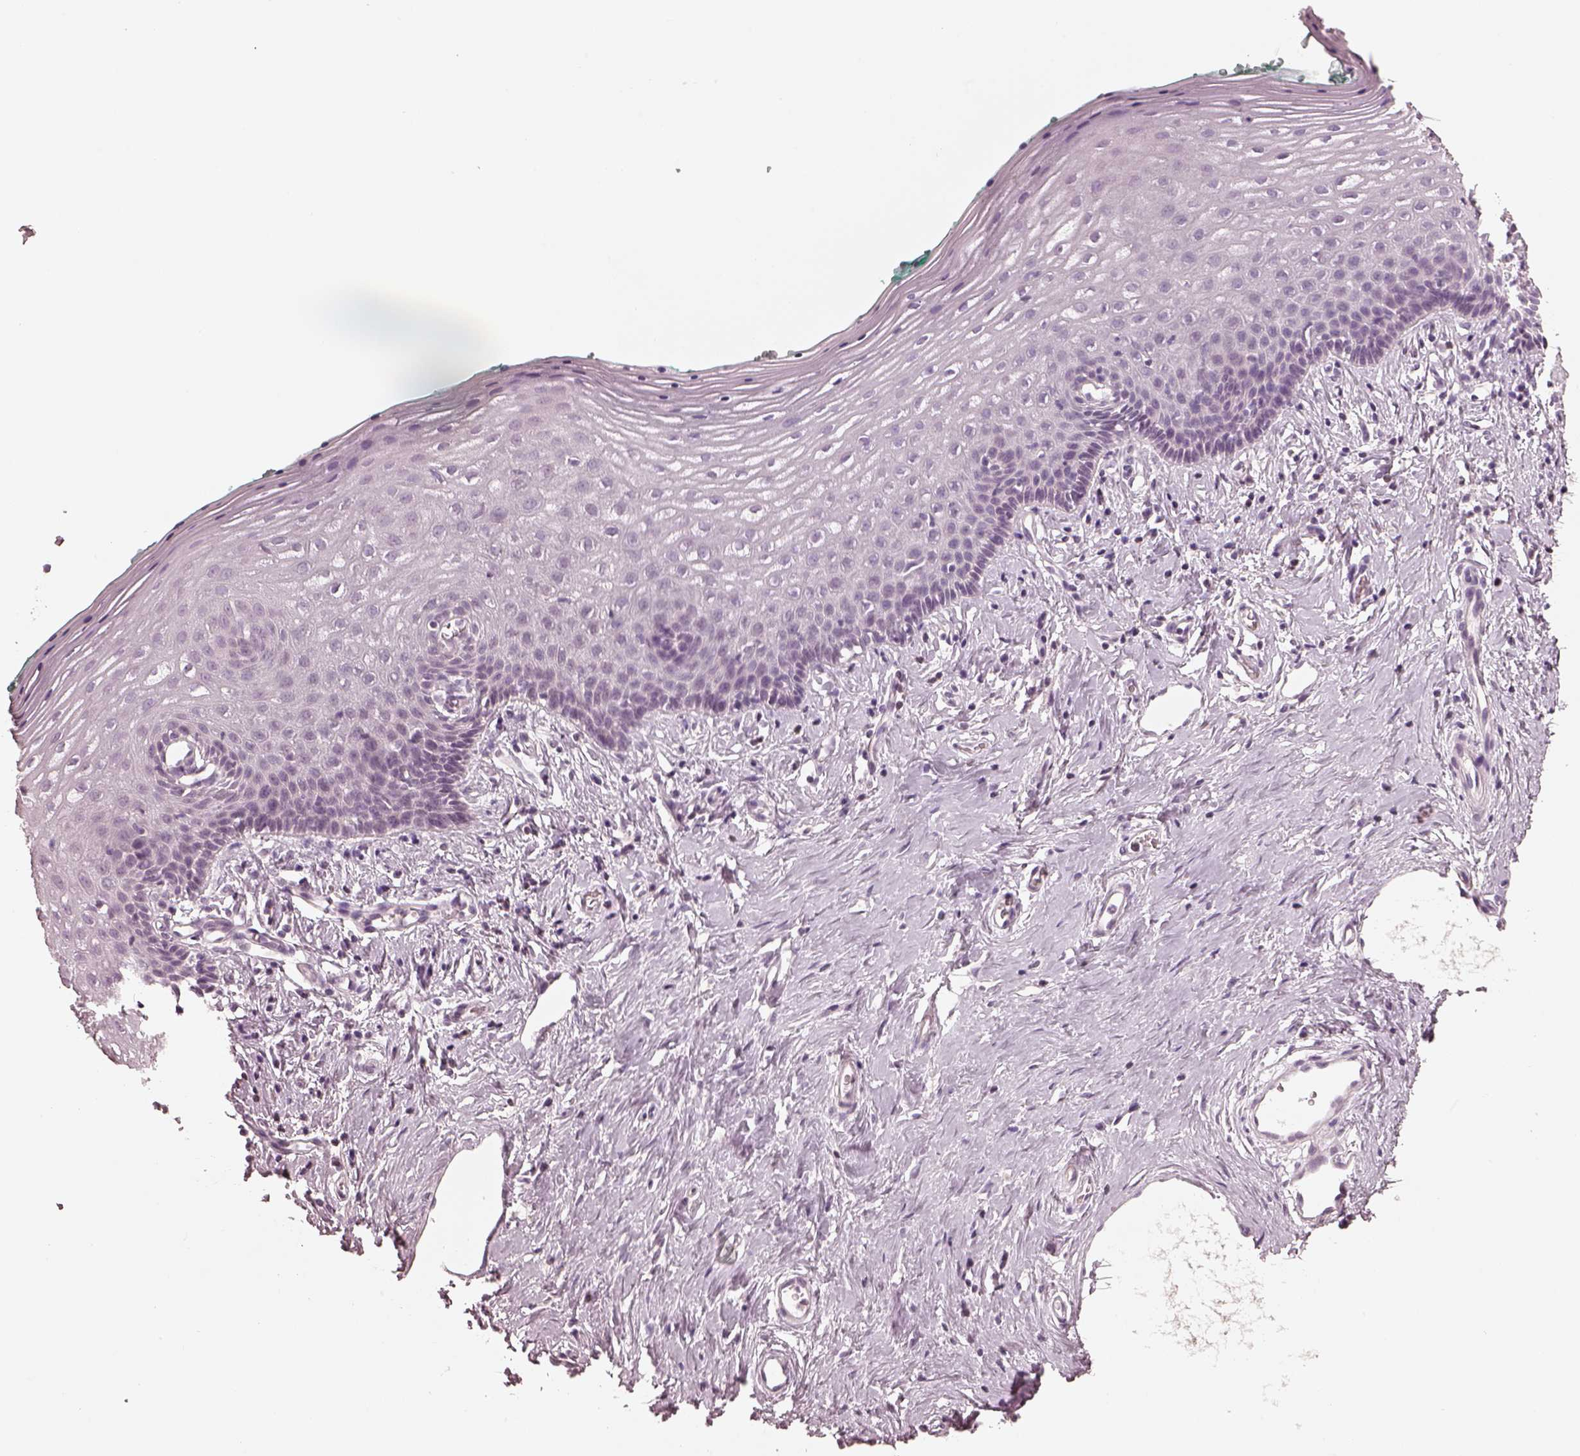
{"staining": {"intensity": "negative", "quantity": "none", "location": "none"}, "tissue": "vagina", "cell_type": "Squamous epithelial cells", "image_type": "normal", "snomed": [{"axis": "morphology", "description": "Normal tissue, NOS"}, {"axis": "topography", "description": "Vagina"}], "caption": "Immunohistochemistry (IHC) of benign human vagina reveals no staining in squamous epithelial cells.", "gene": "EGR4", "patient": {"sex": "female", "age": 42}}